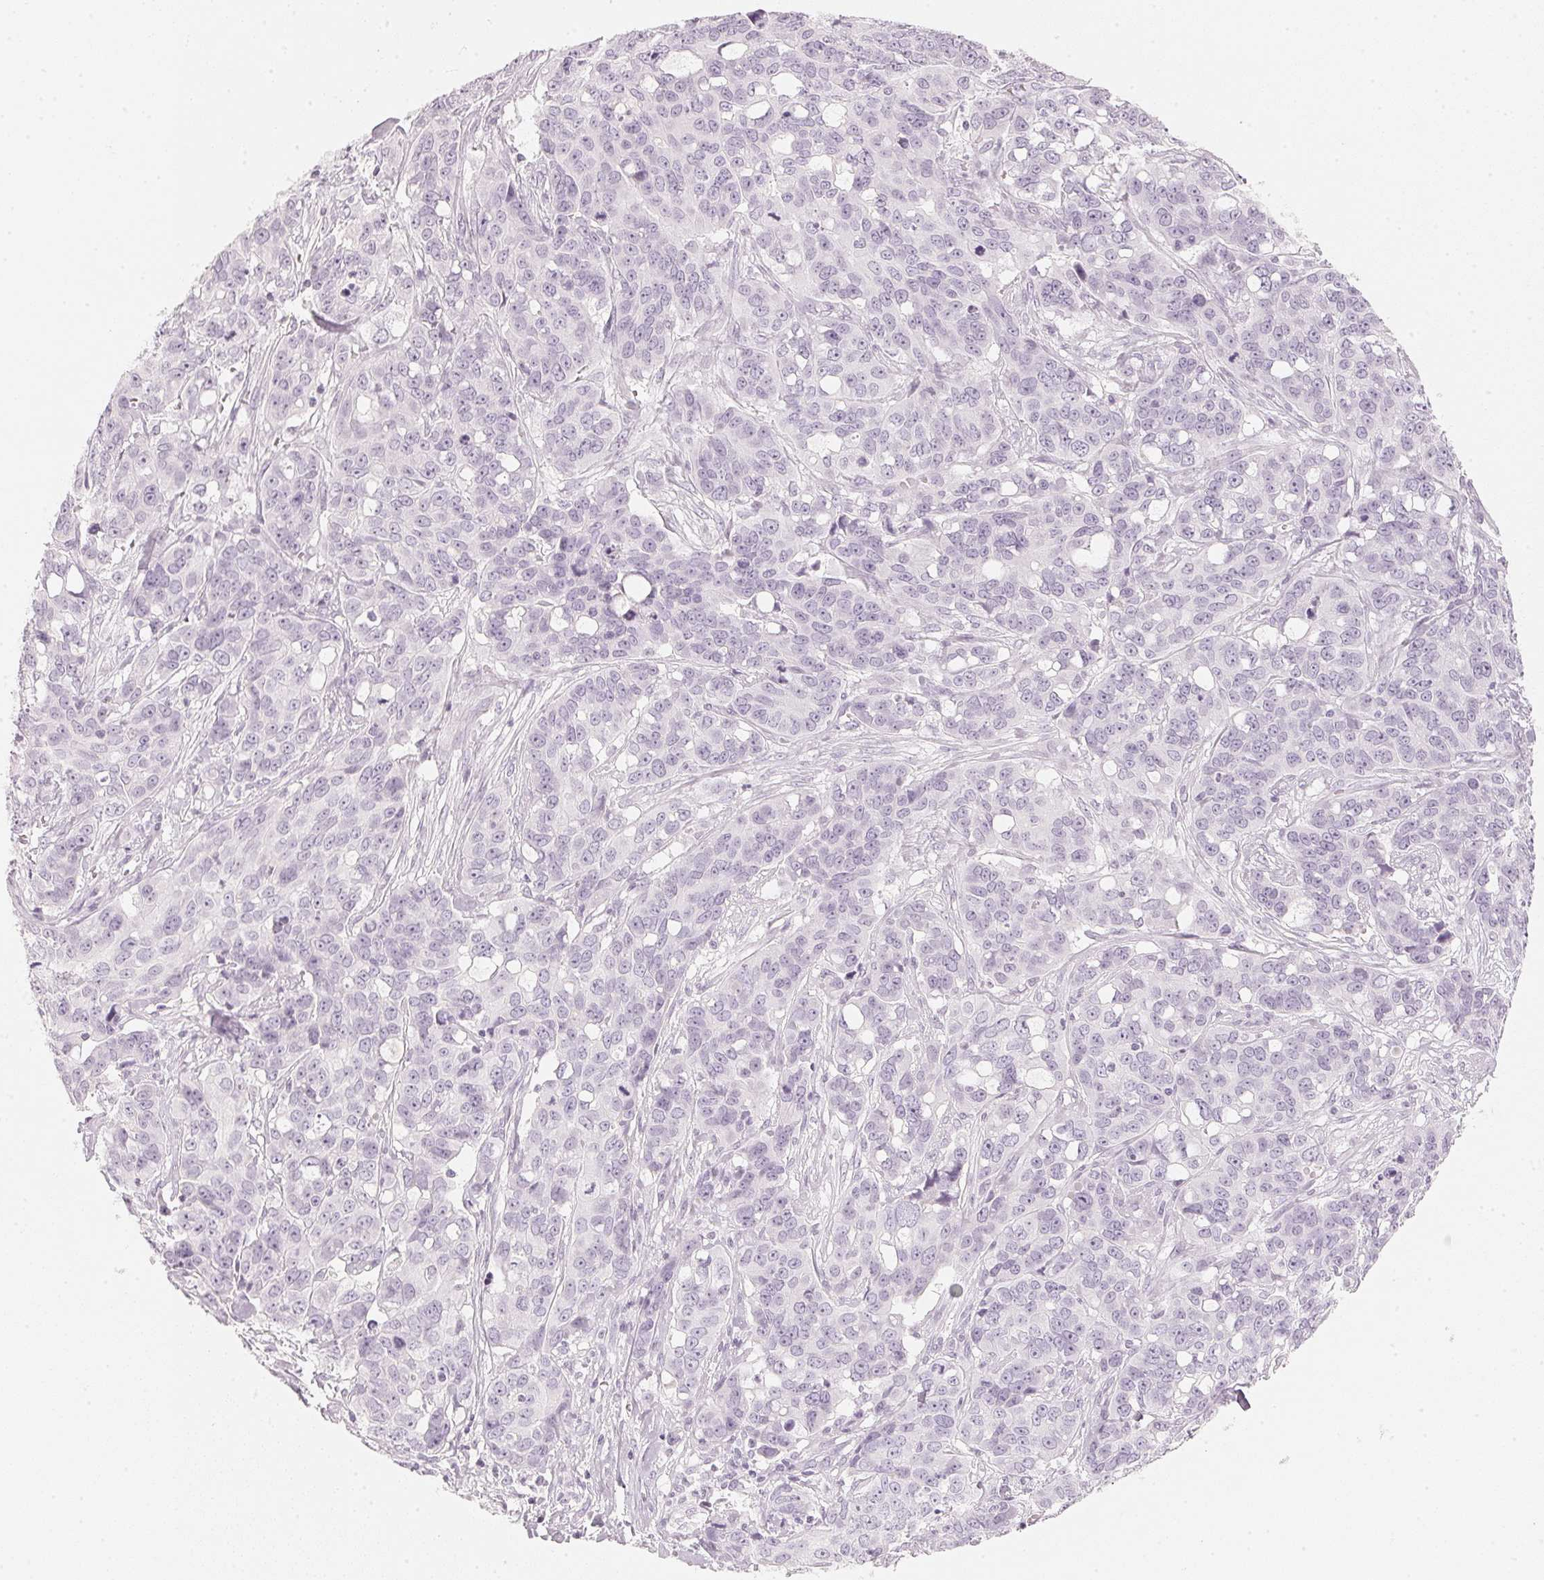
{"staining": {"intensity": "negative", "quantity": "none", "location": "none"}, "tissue": "ovarian cancer", "cell_type": "Tumor cells", "image_type": "cancer", "snomed": [{"axis": "morphology", "description": "Carcinoma, endometroid"}, {"axis": "topography", "description": "Ovary"}], "caption": "Immunohistochemical staining of human endometroid carcinoma (ovarian) reveals no significant staining in tumor cells.", "gene": "SLC22A8", "patient": {"sex": "female", "age": 78}}